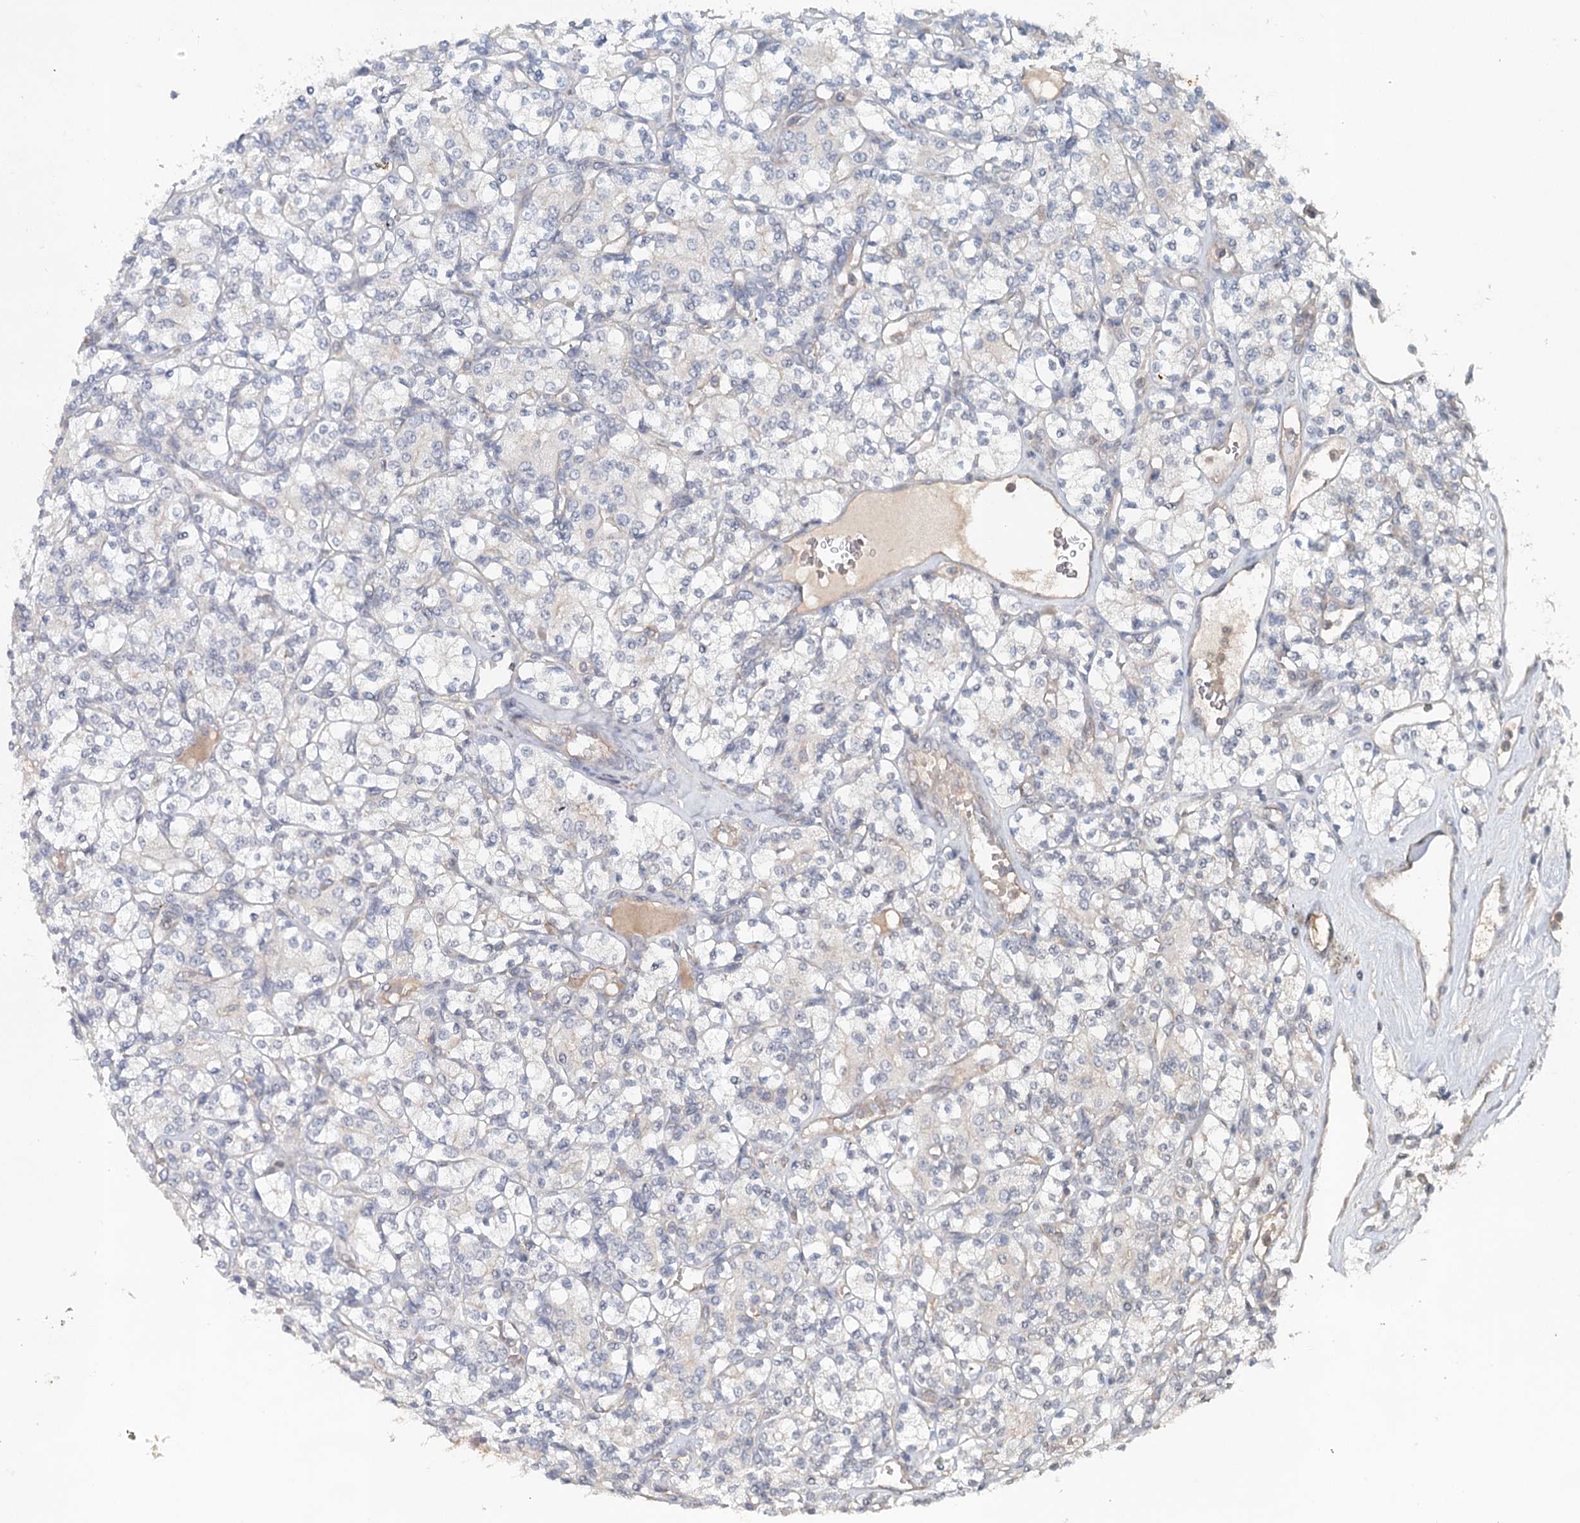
{"staining": {"intensity": "negative", "quantity": "none", "location": "none"}, "tissue": "renal cancer", "cell_type": "Tumor cells", "image_type": "cancer", "snomed": [{"axis": "morphology", "description": "Adenocarcinoma, NOS"}, {"axis": "topography", "description": "Kidney"}], "caption": "This is a image of IHC staining of renal adenocarcinoma, which shows no positivity in tumor cells.", "gene": "SYNPO", "patient": {"sex": "male", "age": 77}}